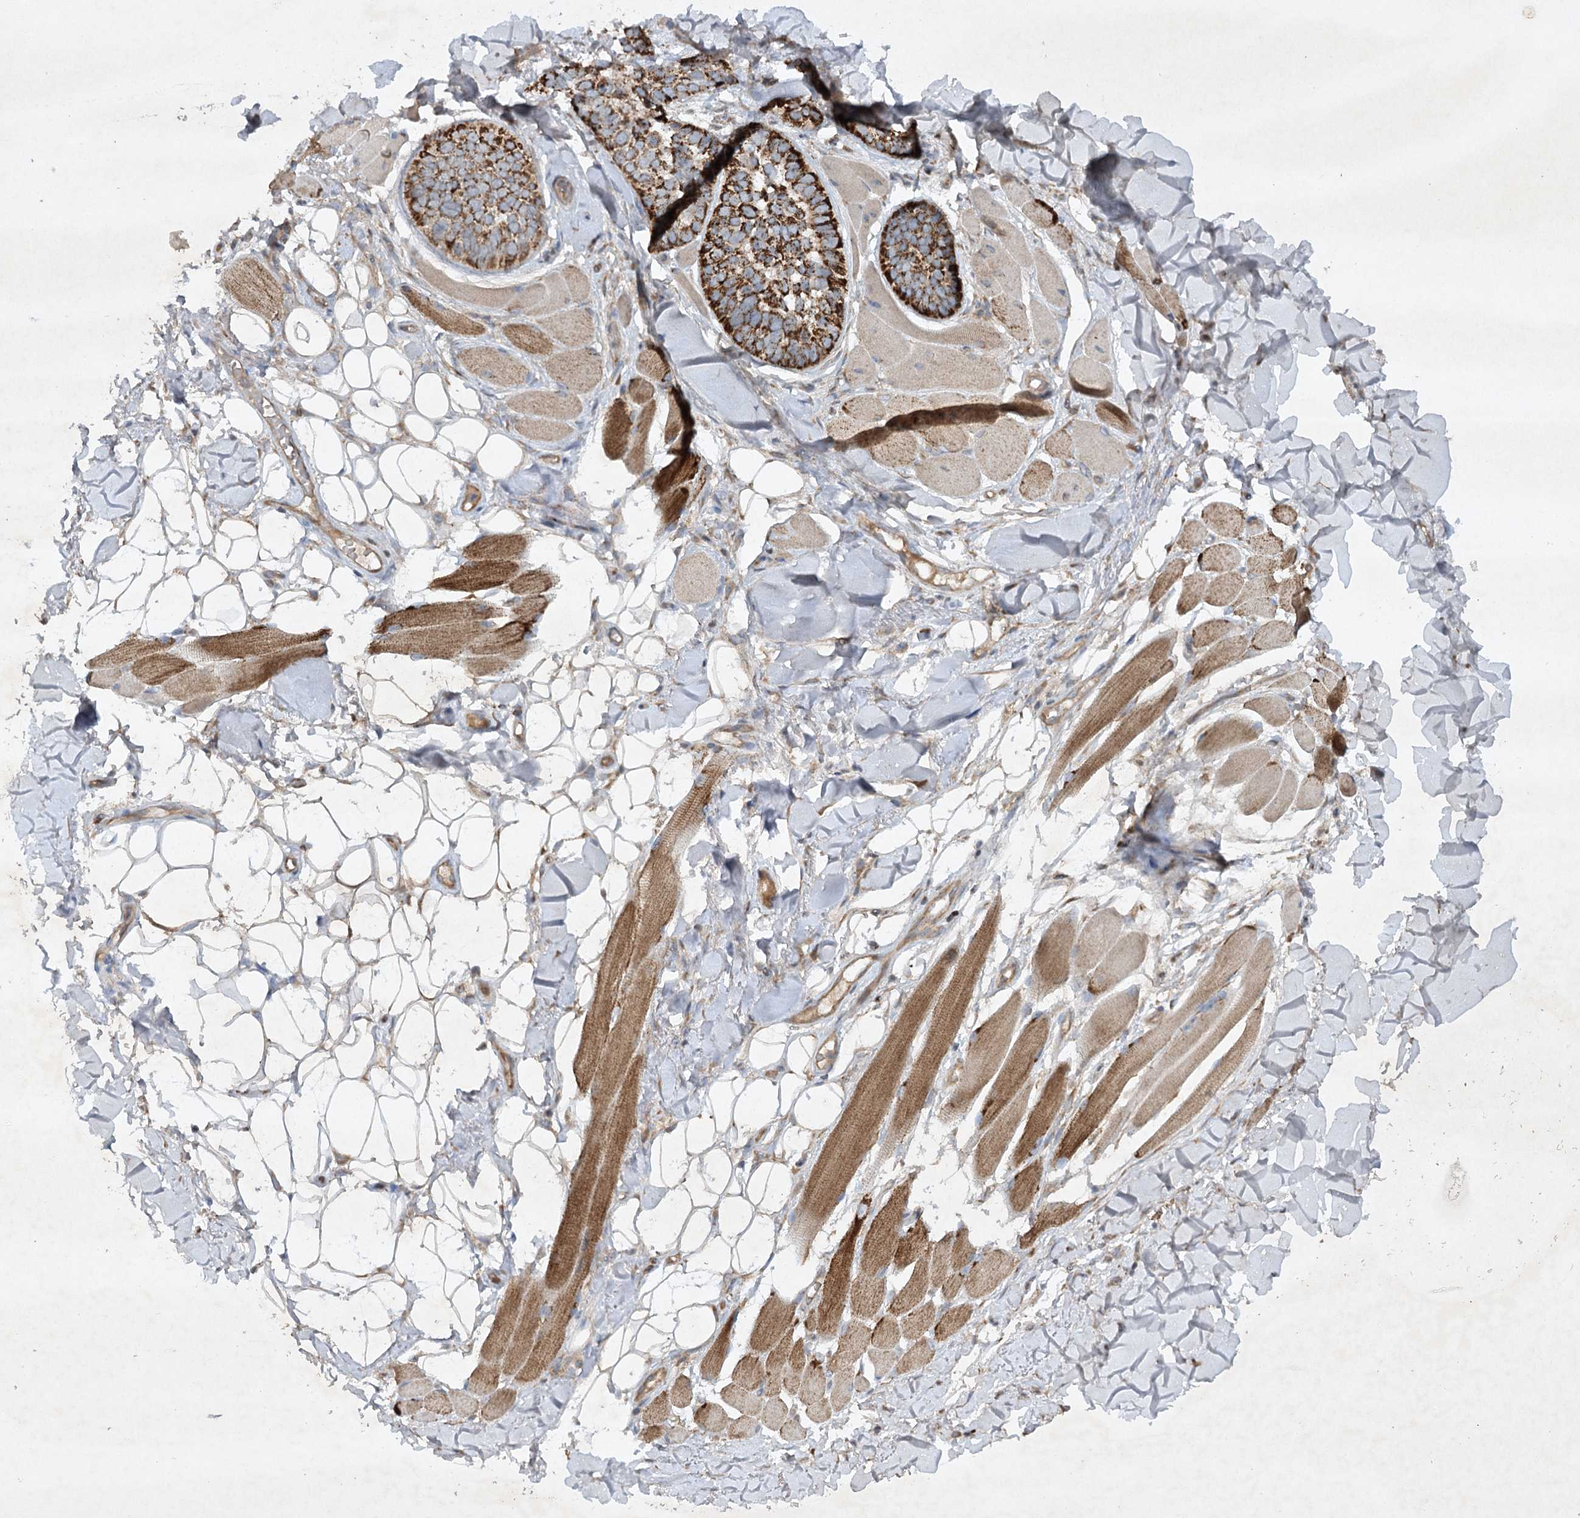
{"staining": {"intensity": "strong", "quantity": ">75%", "location": "cytoplasmic/membranous"}, "tissue": "skin cancer", "cell_type": "Tumor cells", "image_type": "cancer", "snomed": [{"axis": "morphology", "description": "Basal cell carcinoma"}, {"axis": "topography", "description": "Skin"}], "caption": "The image reveals staining of skin cancer (basal cell carcinoma), revealing strong cytoplasmic/membranous protein expression (brown color) within tumor cells.", "gene": "TRAF3IP1", "patient": {"sex": "male", "age": 62}}